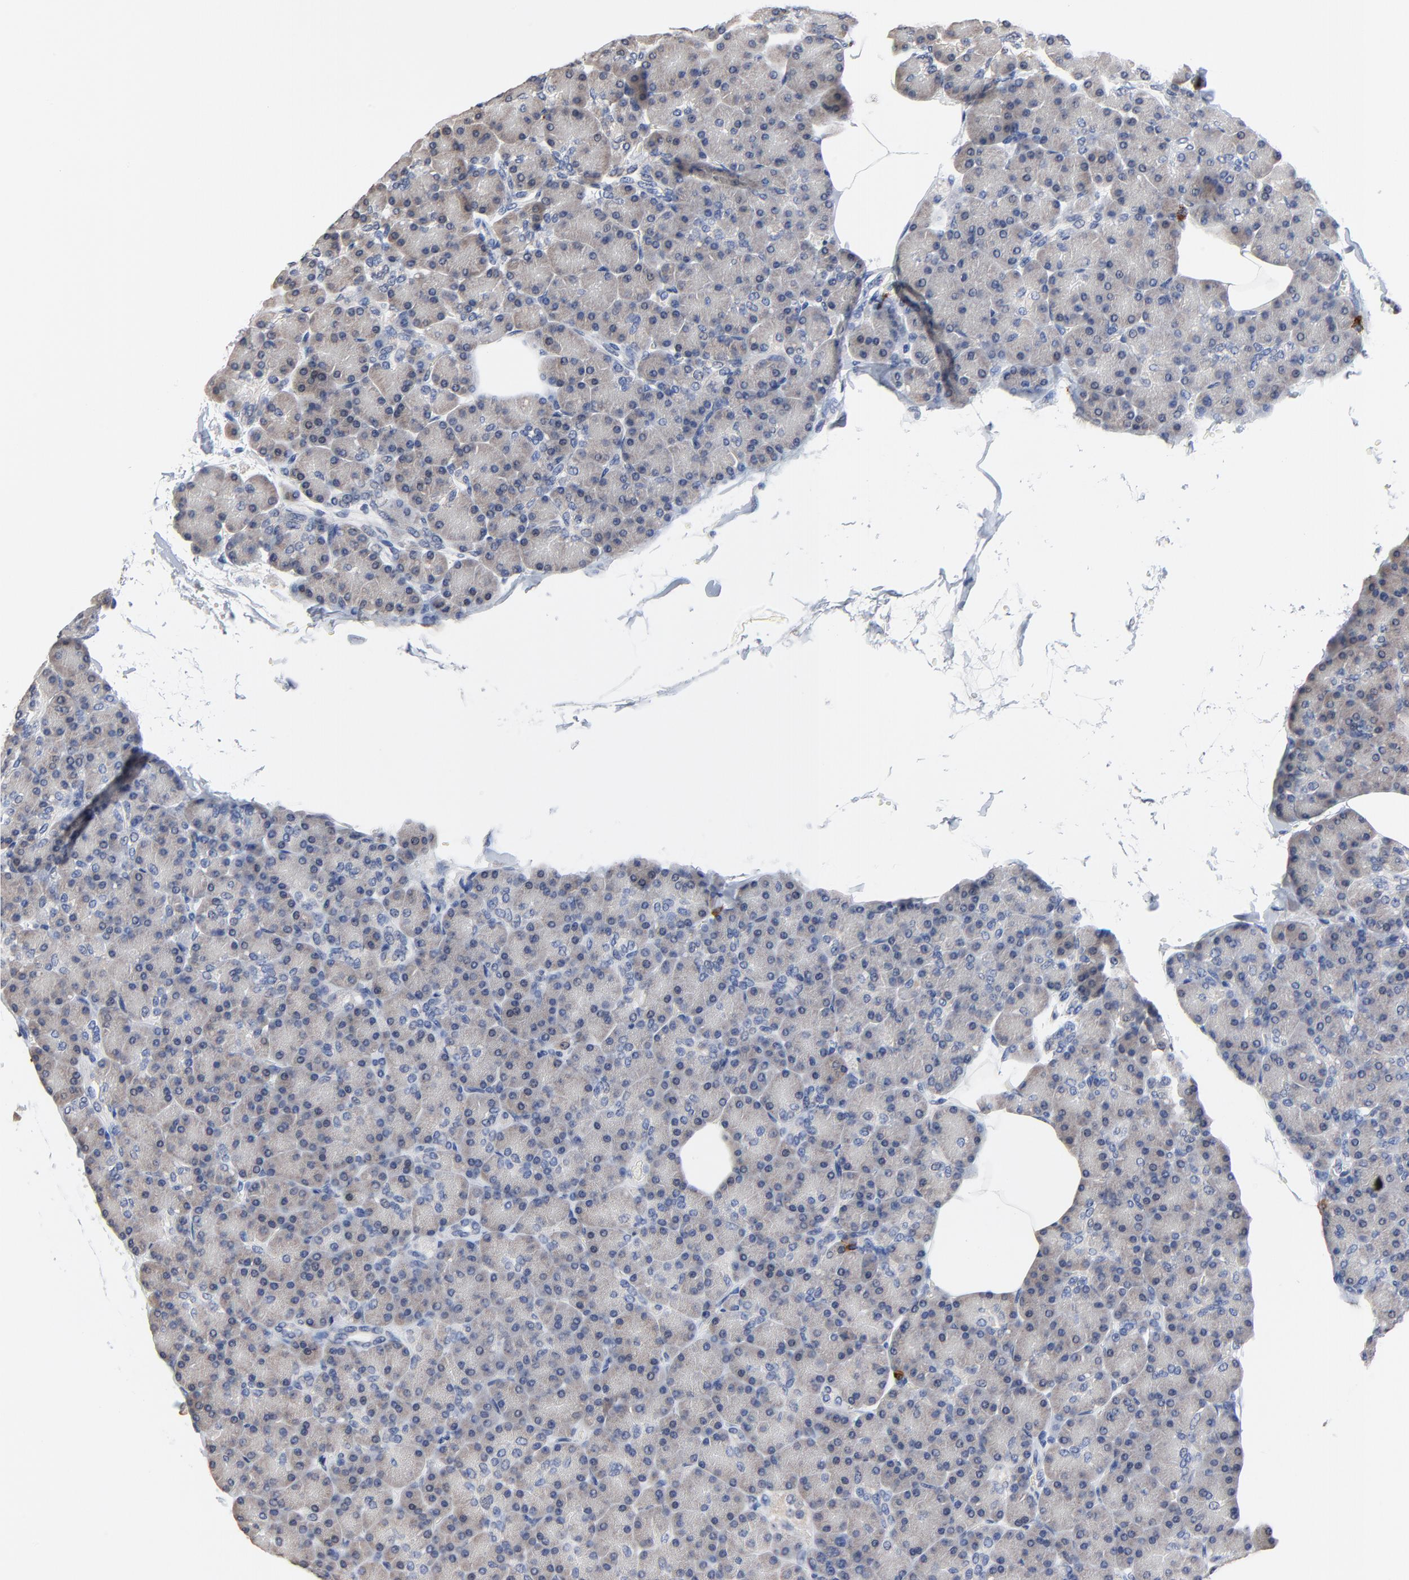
{"staining": {"intensity": "negative", "quantity": "none", "location": "none"}, "tissue": "pancreas", "cell_type": "Exocrine glandular cells", "image_type": "normal", "snomed": [{"axis": "morphology", "description": "Normal tissue, NOS"}, {"axis": "topography", "description": "Pancreas"}], "caption": "Immunohistochemistry (IHC) histopathology image of unremarkable pancreas: pancreas stained with DAB shows no significant protein expression in exocrine glandular cells.", "gene": "FBXL5", "patient": {"sex": "female", "age": 43}}